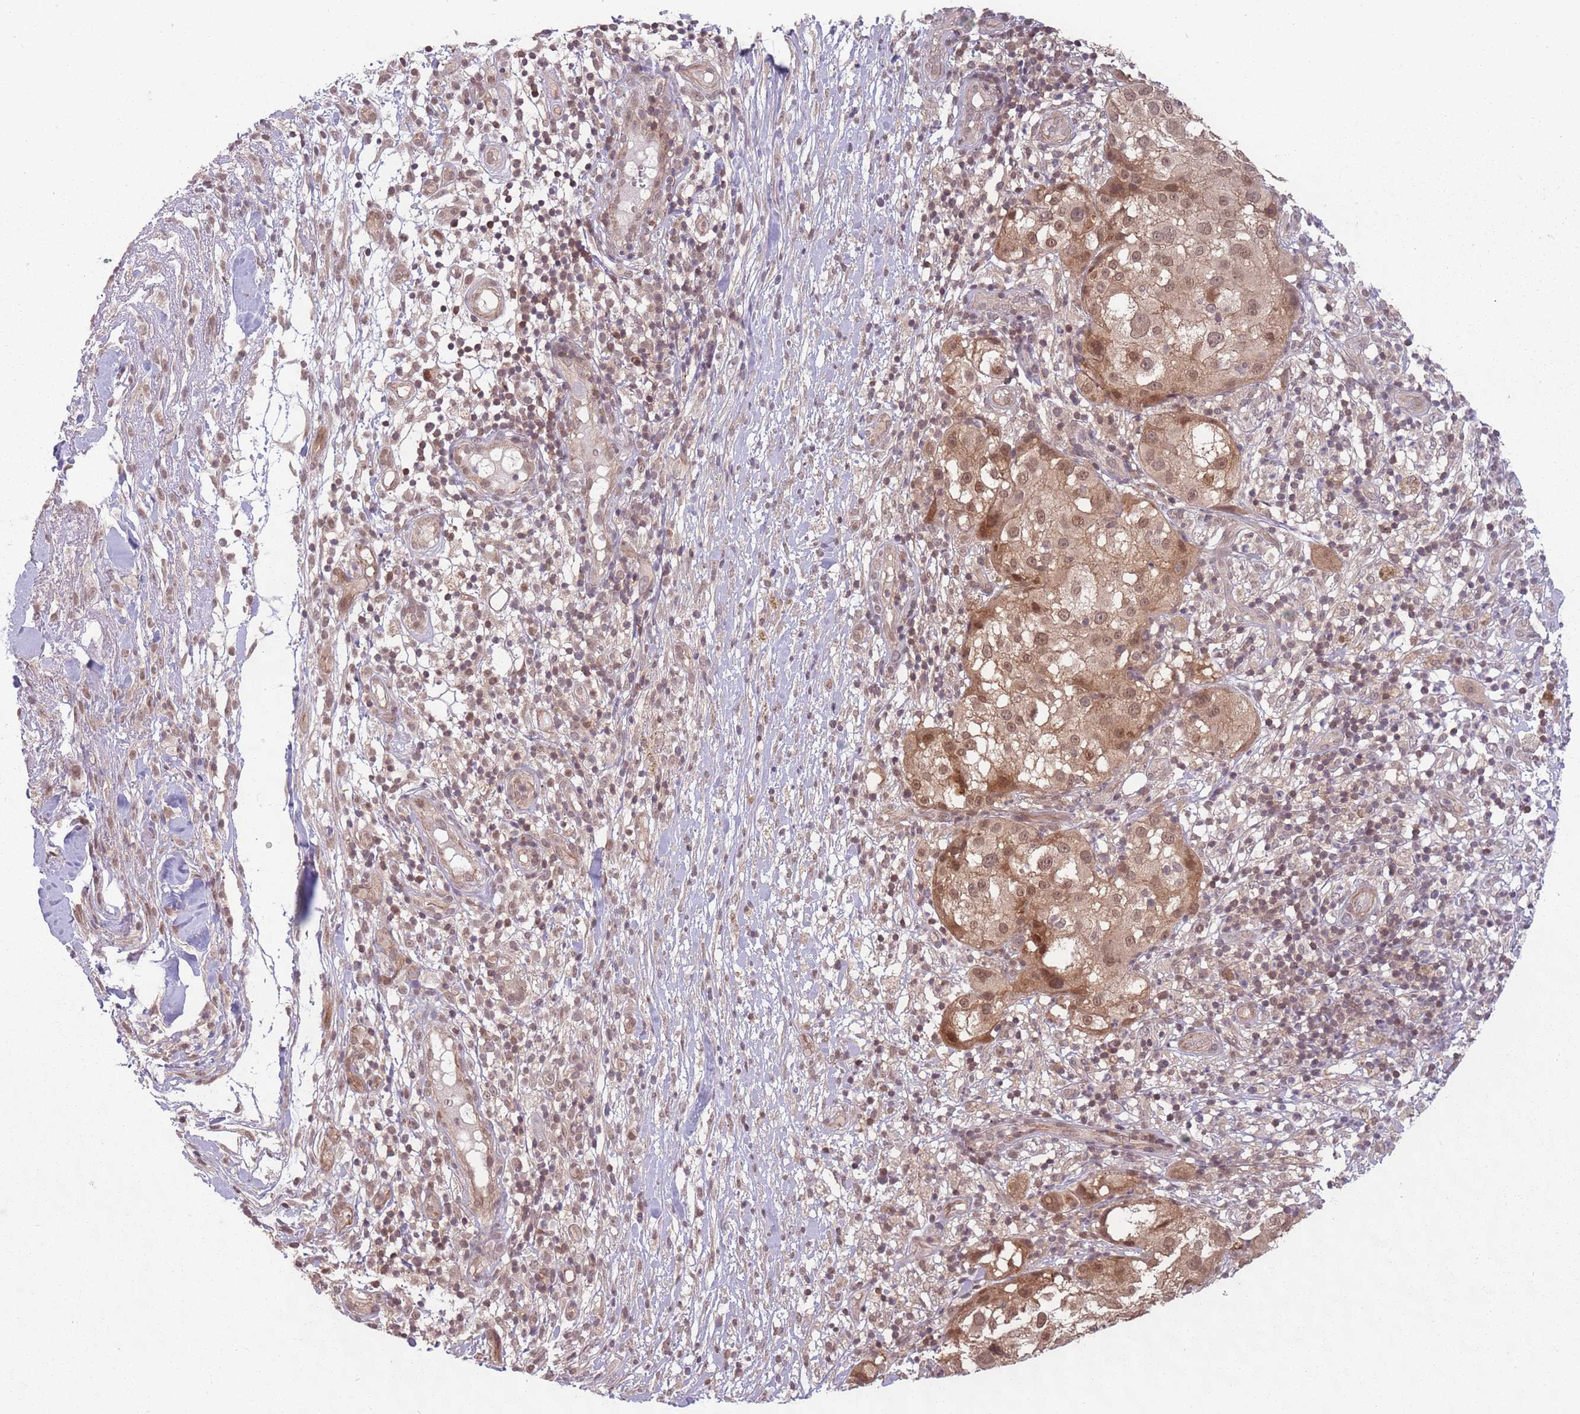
{"staining": {"intensity": "moderate", "quantity": ">75%", "location": "cytoplasmic/membranous,nuclear"}, "tissue": "melanoma", "cell_type": "Tumor cells", "image_type": "cancer", "snomed": [{"axis": "morphology", "description": "Normal morphology"}, {"axis": "morphology", "description": "Malignant melanoma, NOS"}, {"axis": "topography", "description": "Skin"}], "caption": "Malignant melanoma stained with a protein marker demonstrates moderate staining in tumor cells.", "gene": "CCDC154", "patient": {"sex": "female", "age": 72}}